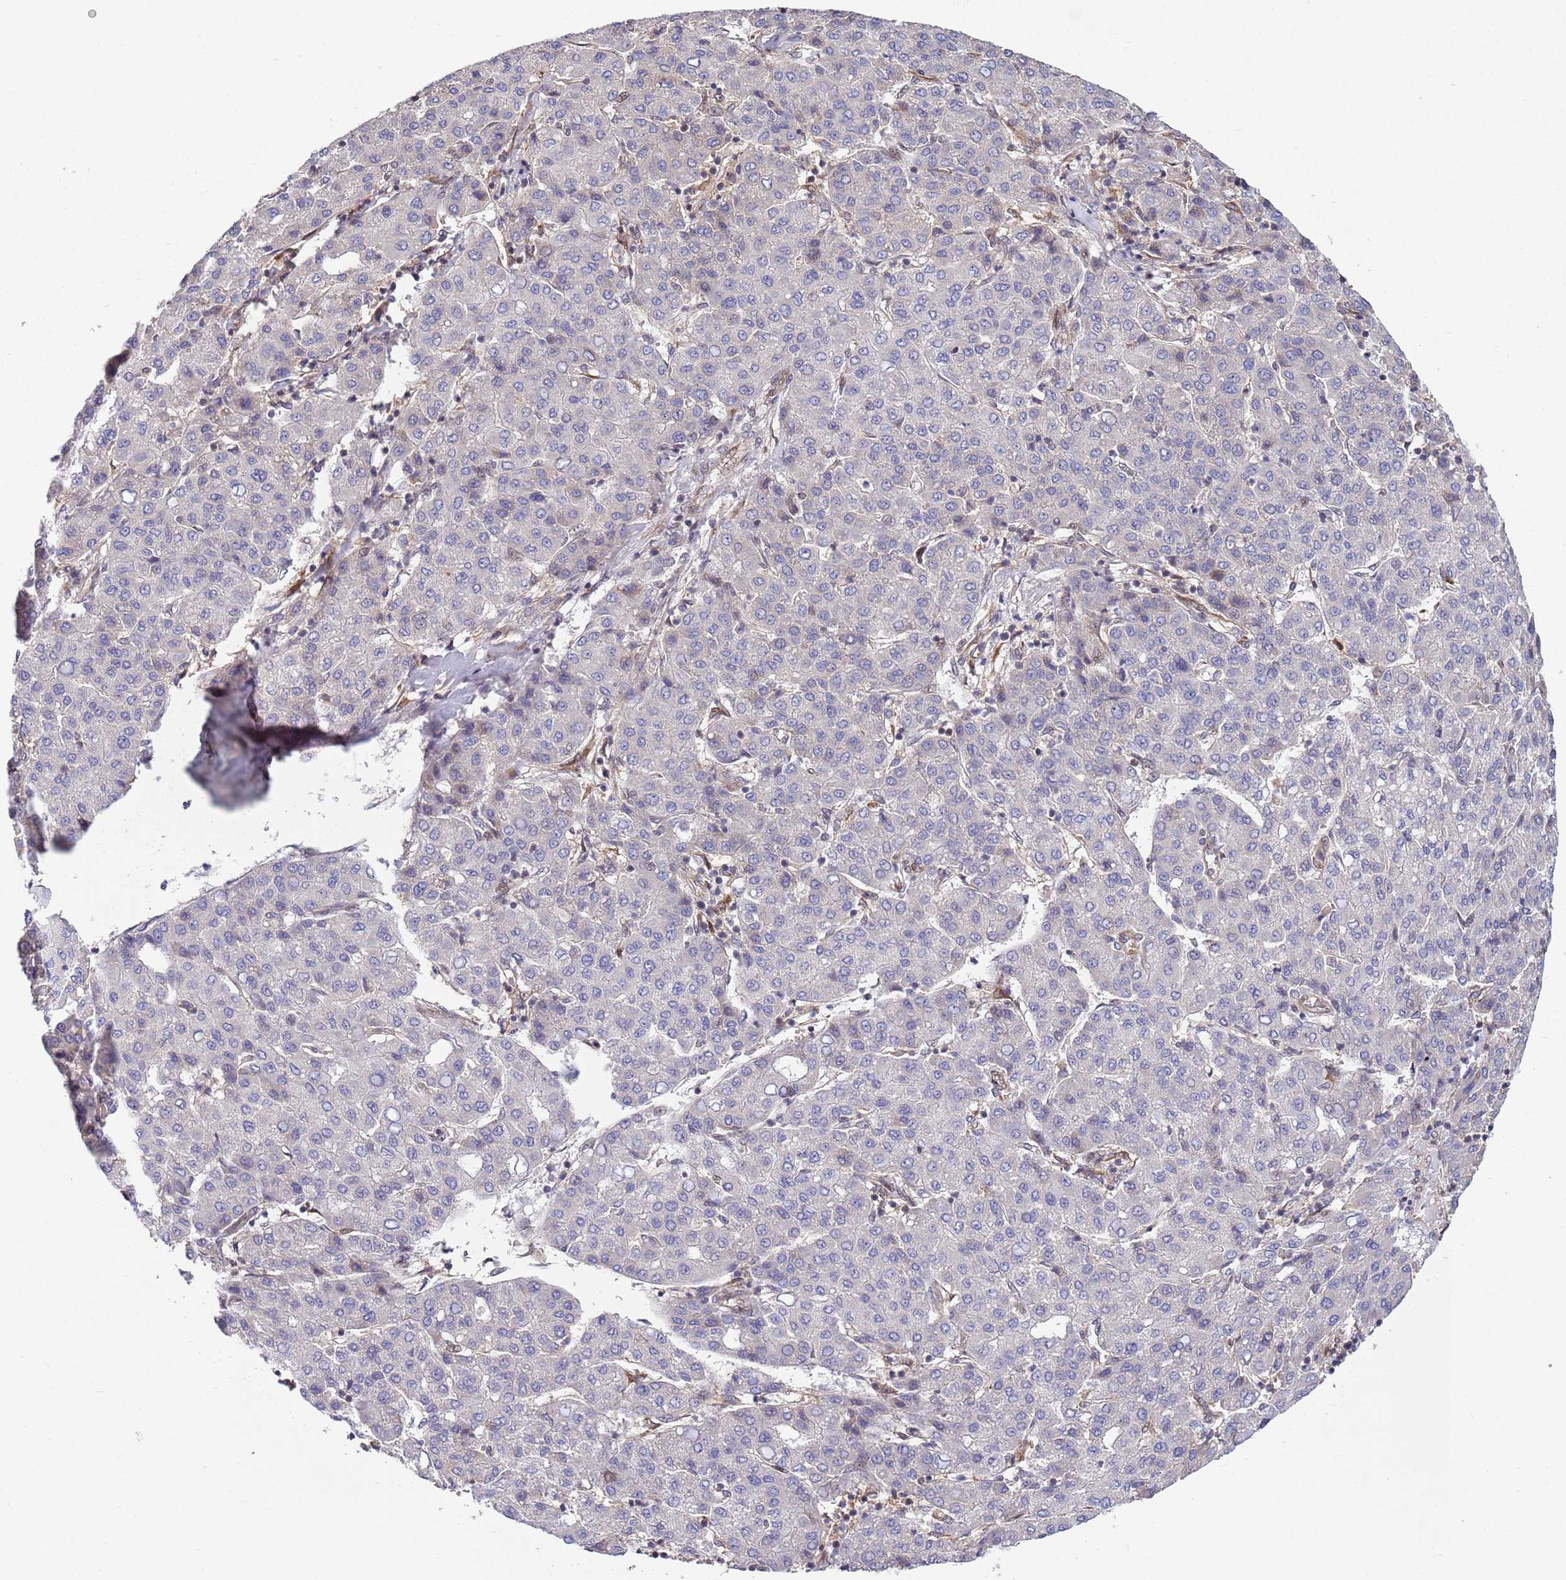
{"staining": {"intensity": "negative", "quantity": "none", "location": "none"}, "tissue": "liver cancer", "cell_type": "Tumor cells", "image_type": "cancer", "snomed": [{"axis": "morphology", "description": "Carcinoma, Hepatocellular, NOS"}, {"axis": "topography", "description": "Liver"}], "caption": "IHC of human liver cancer (hepatocellular carcinoma) displays no expression in tumor cells. (DAB immunohistochemistry with hematoxylin counter stain).", "gene": "TBX10", "patient": {"sex": "male", "age": 65}}